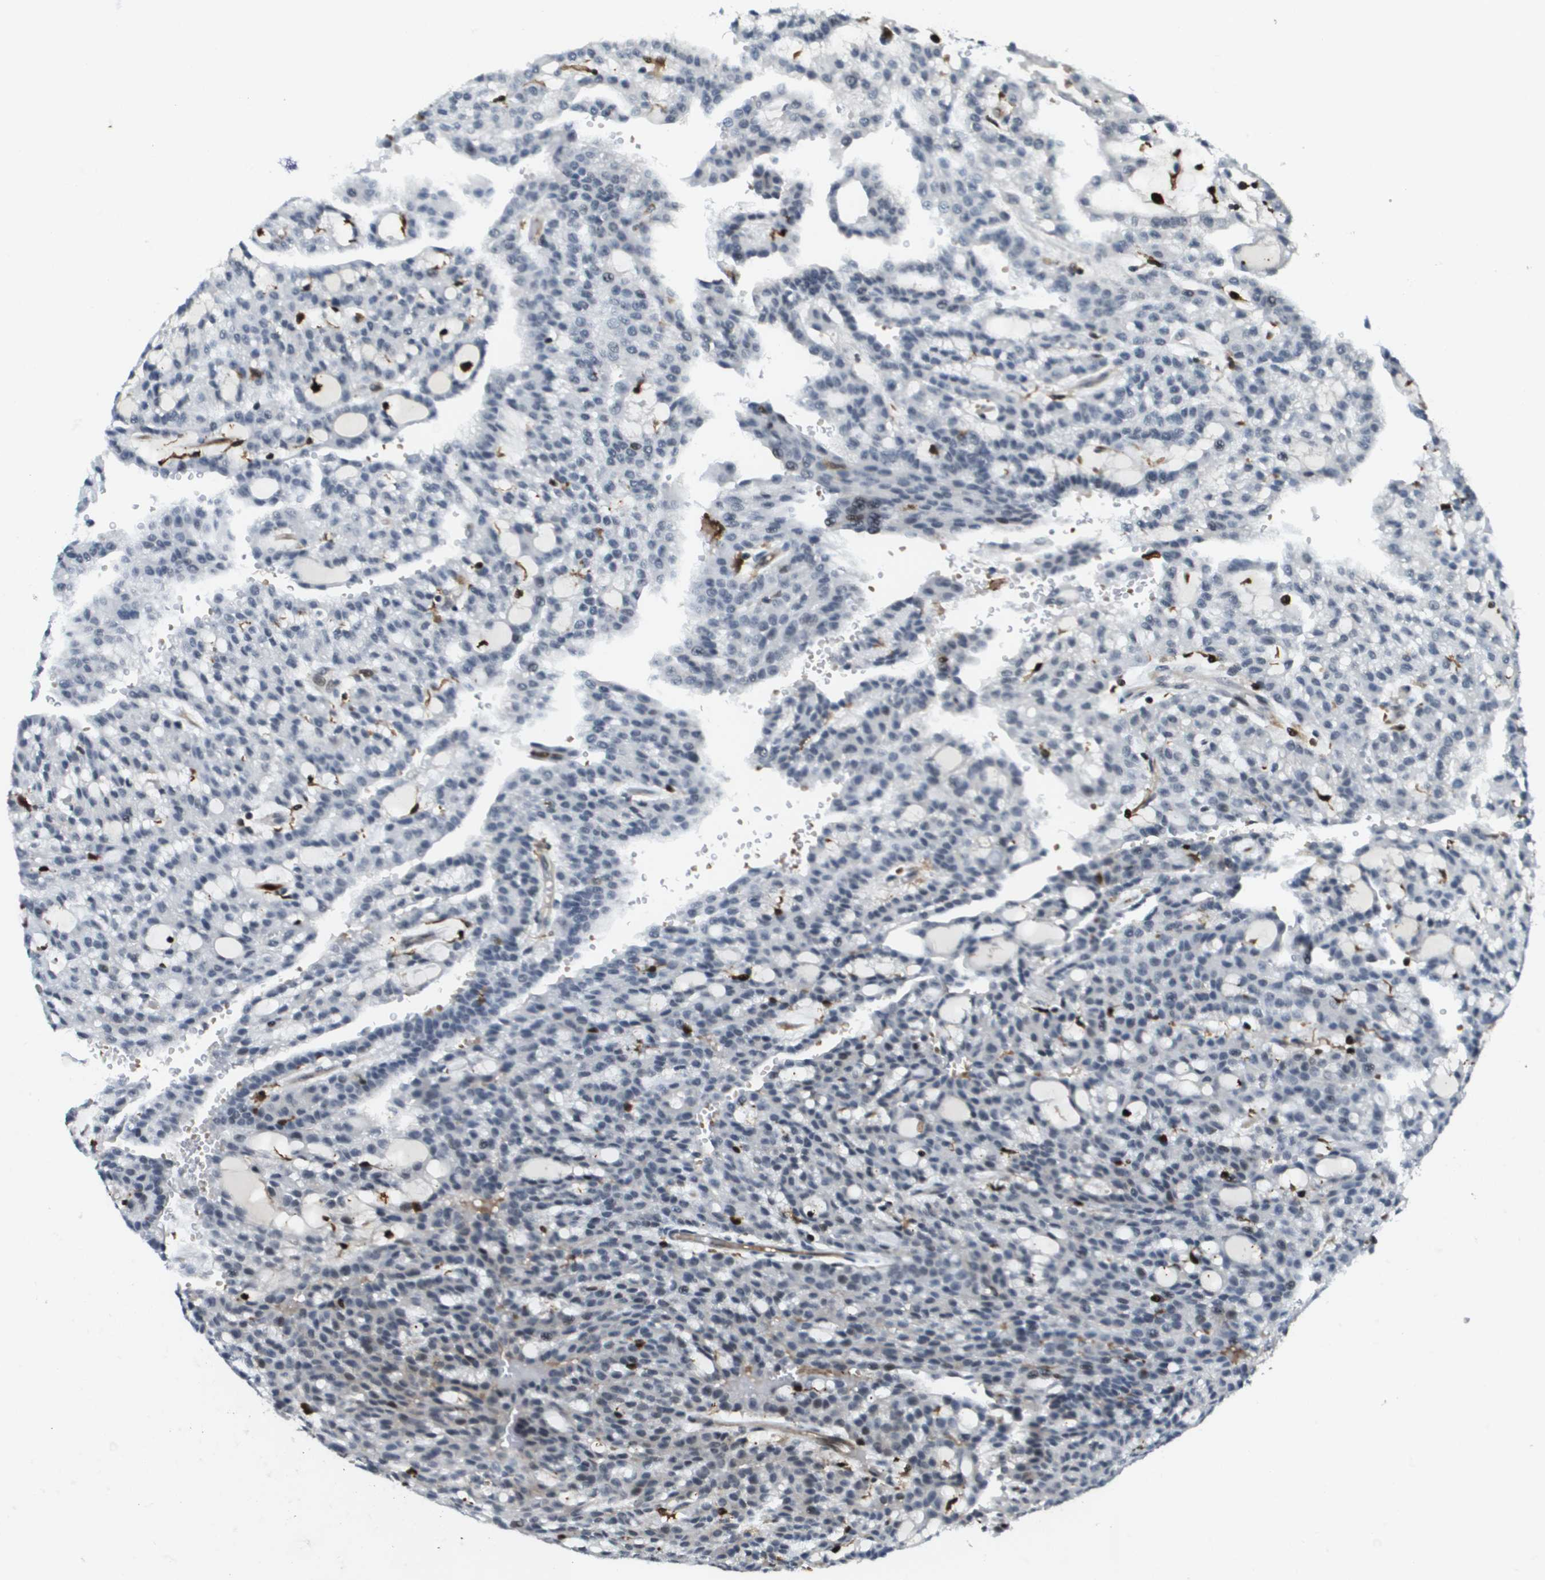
{"staining": {"intensity": "negative", "quantity": "none", "location": "none"}, "tissue": "renal cancer", "cell_type": "Tumor cells", "image_type": "cancer", "snomed": [{"axis": "morphology", "description": "Adenocarcinoma, NOS"}, {"axis": "topography", "description": "Kidney"}], "caption": "This is an immunohistochemistry (IHC) photomicrograph of renal cancer (adenocarcinoma). There is no staining in tumor cells.", "gene": "EP400", "patient": {"sex": "male", "age": 63}}